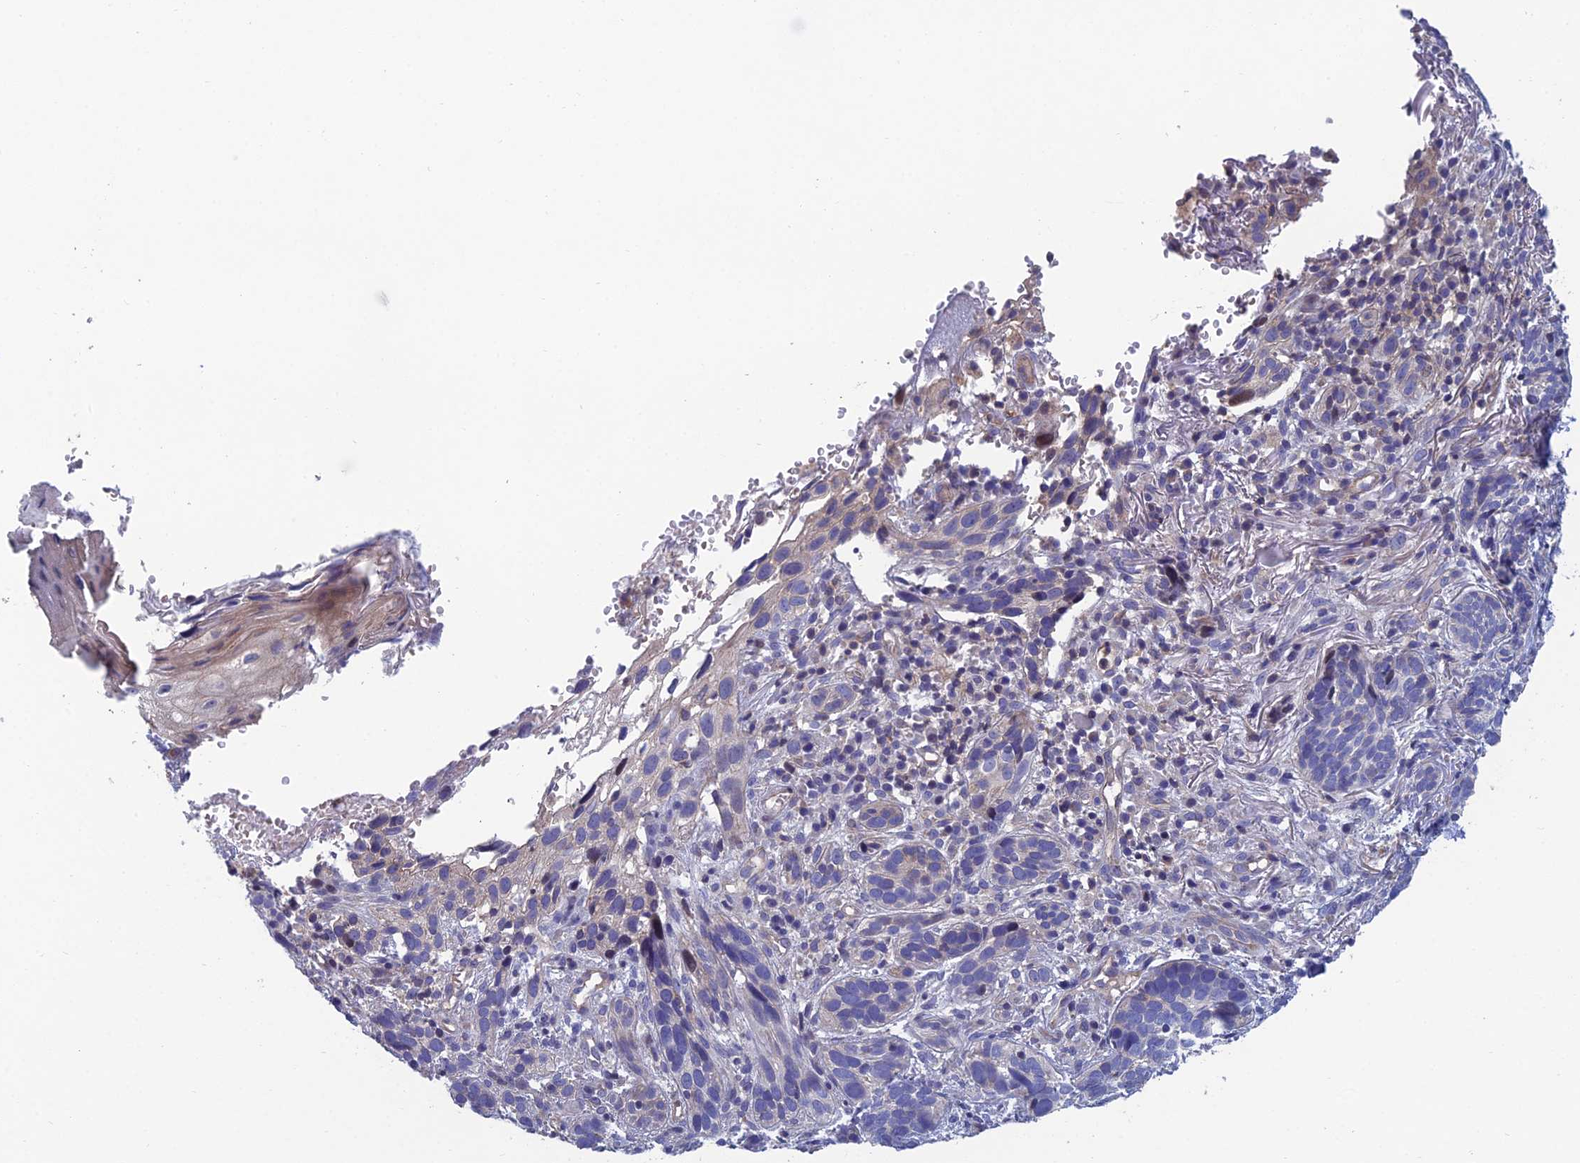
{"staining": {"intensity": "negative", "quantity": "none", "location": "none"}, "tissue": "skin cancer", "cell_type": "Tumor cells", "image_type": "cancer", "snomed": [{"axis": "morphology", "description": "Basal cell carcinoma"}, {"axis": "topography", "description": "Skin"}], "caption": "Tumor cells are negative for protein expression in human basal cell carcinoma (skin).", "gene": "USP37", "patient": {"sex": "male", "age": 71}}